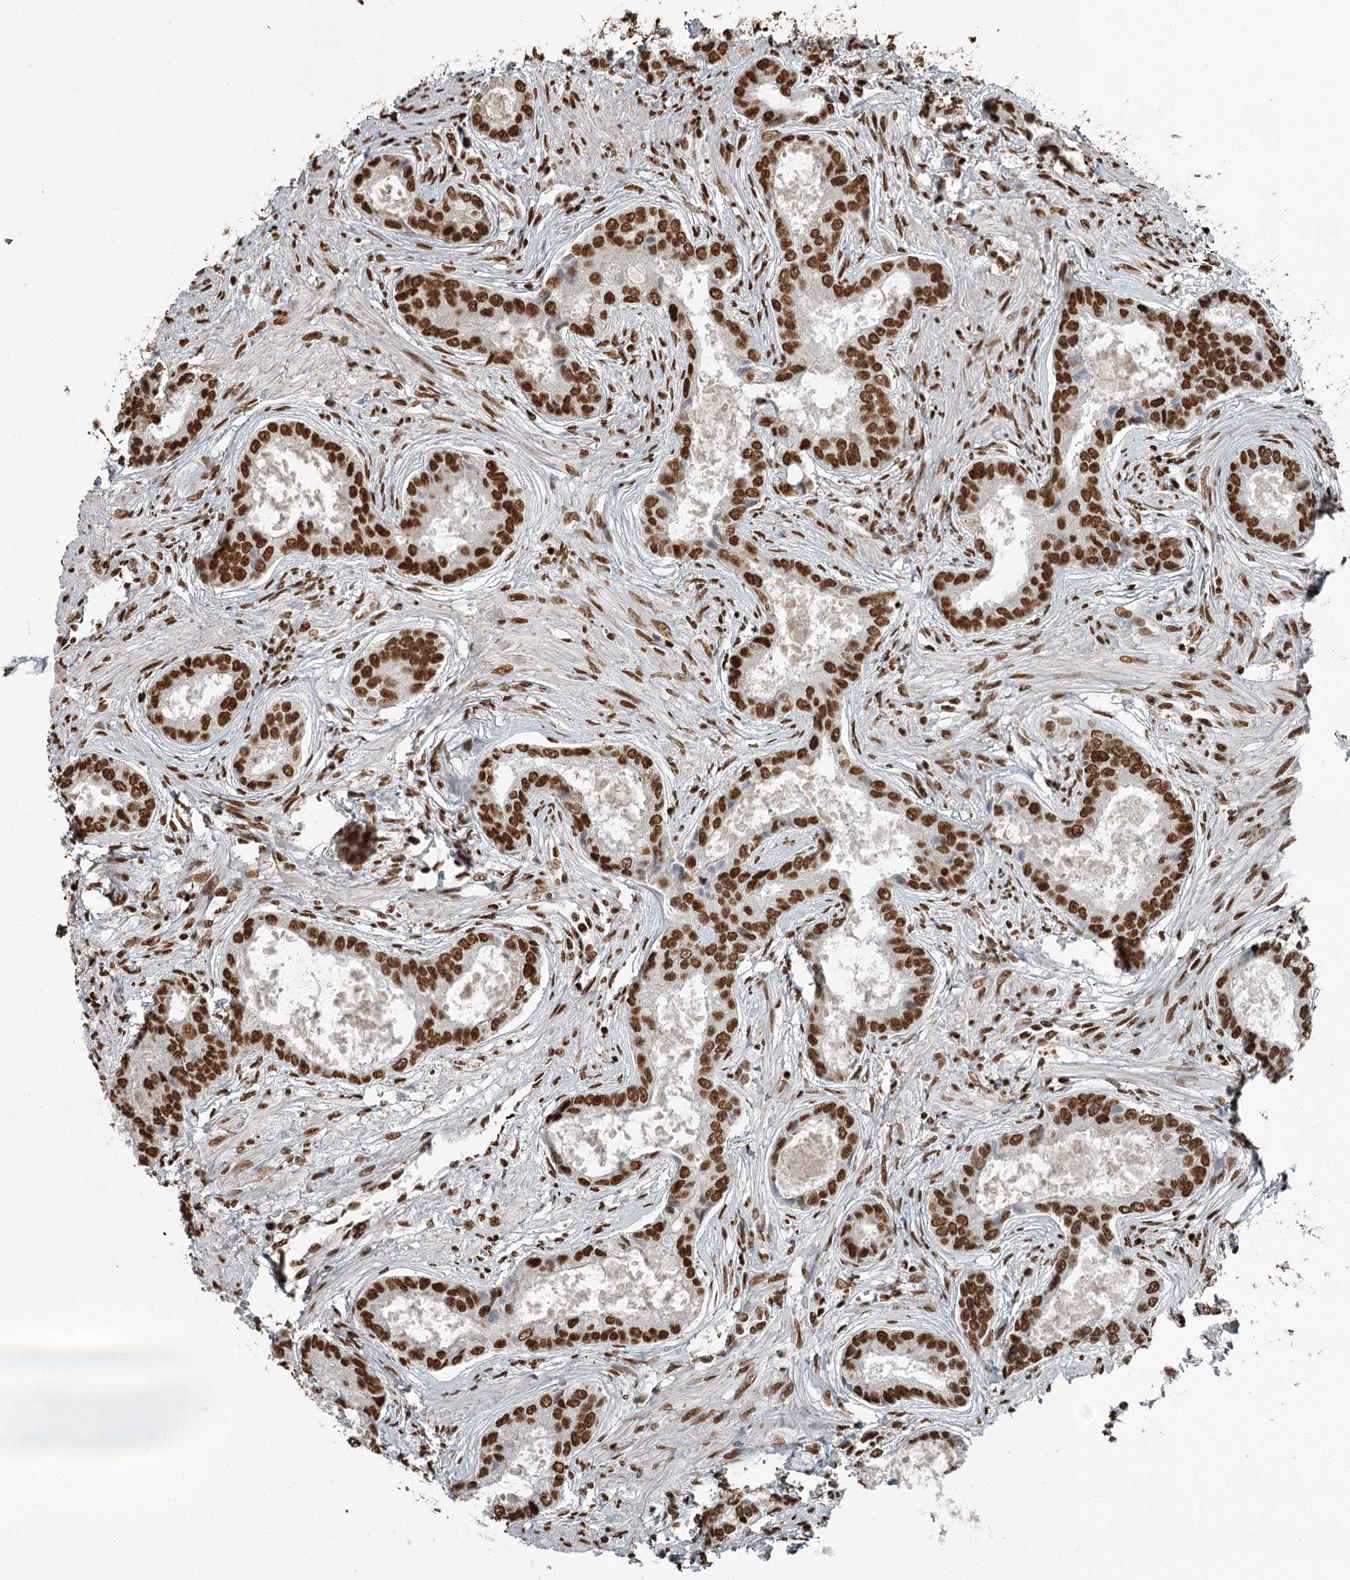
{"staining": {"intensity": "strong", "quantity": ">75%", "location": "nuclear"}, "tissue": "prostate cancer", "cell_type": "Tumor cells", "image_type": "cancer", "snomed": [{"axis": "morphology", "description": "Adenocarcinoma, Low grade"}, {"axis": "topography", "description": "Prostate"}], "caption": "A micrograph showing strong nuclear positivity in approximately >75% of tumor cells in prostate cancer, as visualized by brown immunohistochemical staining.", "gene": "RBBP7", "patient": {"sex": "male", "age": 68}}